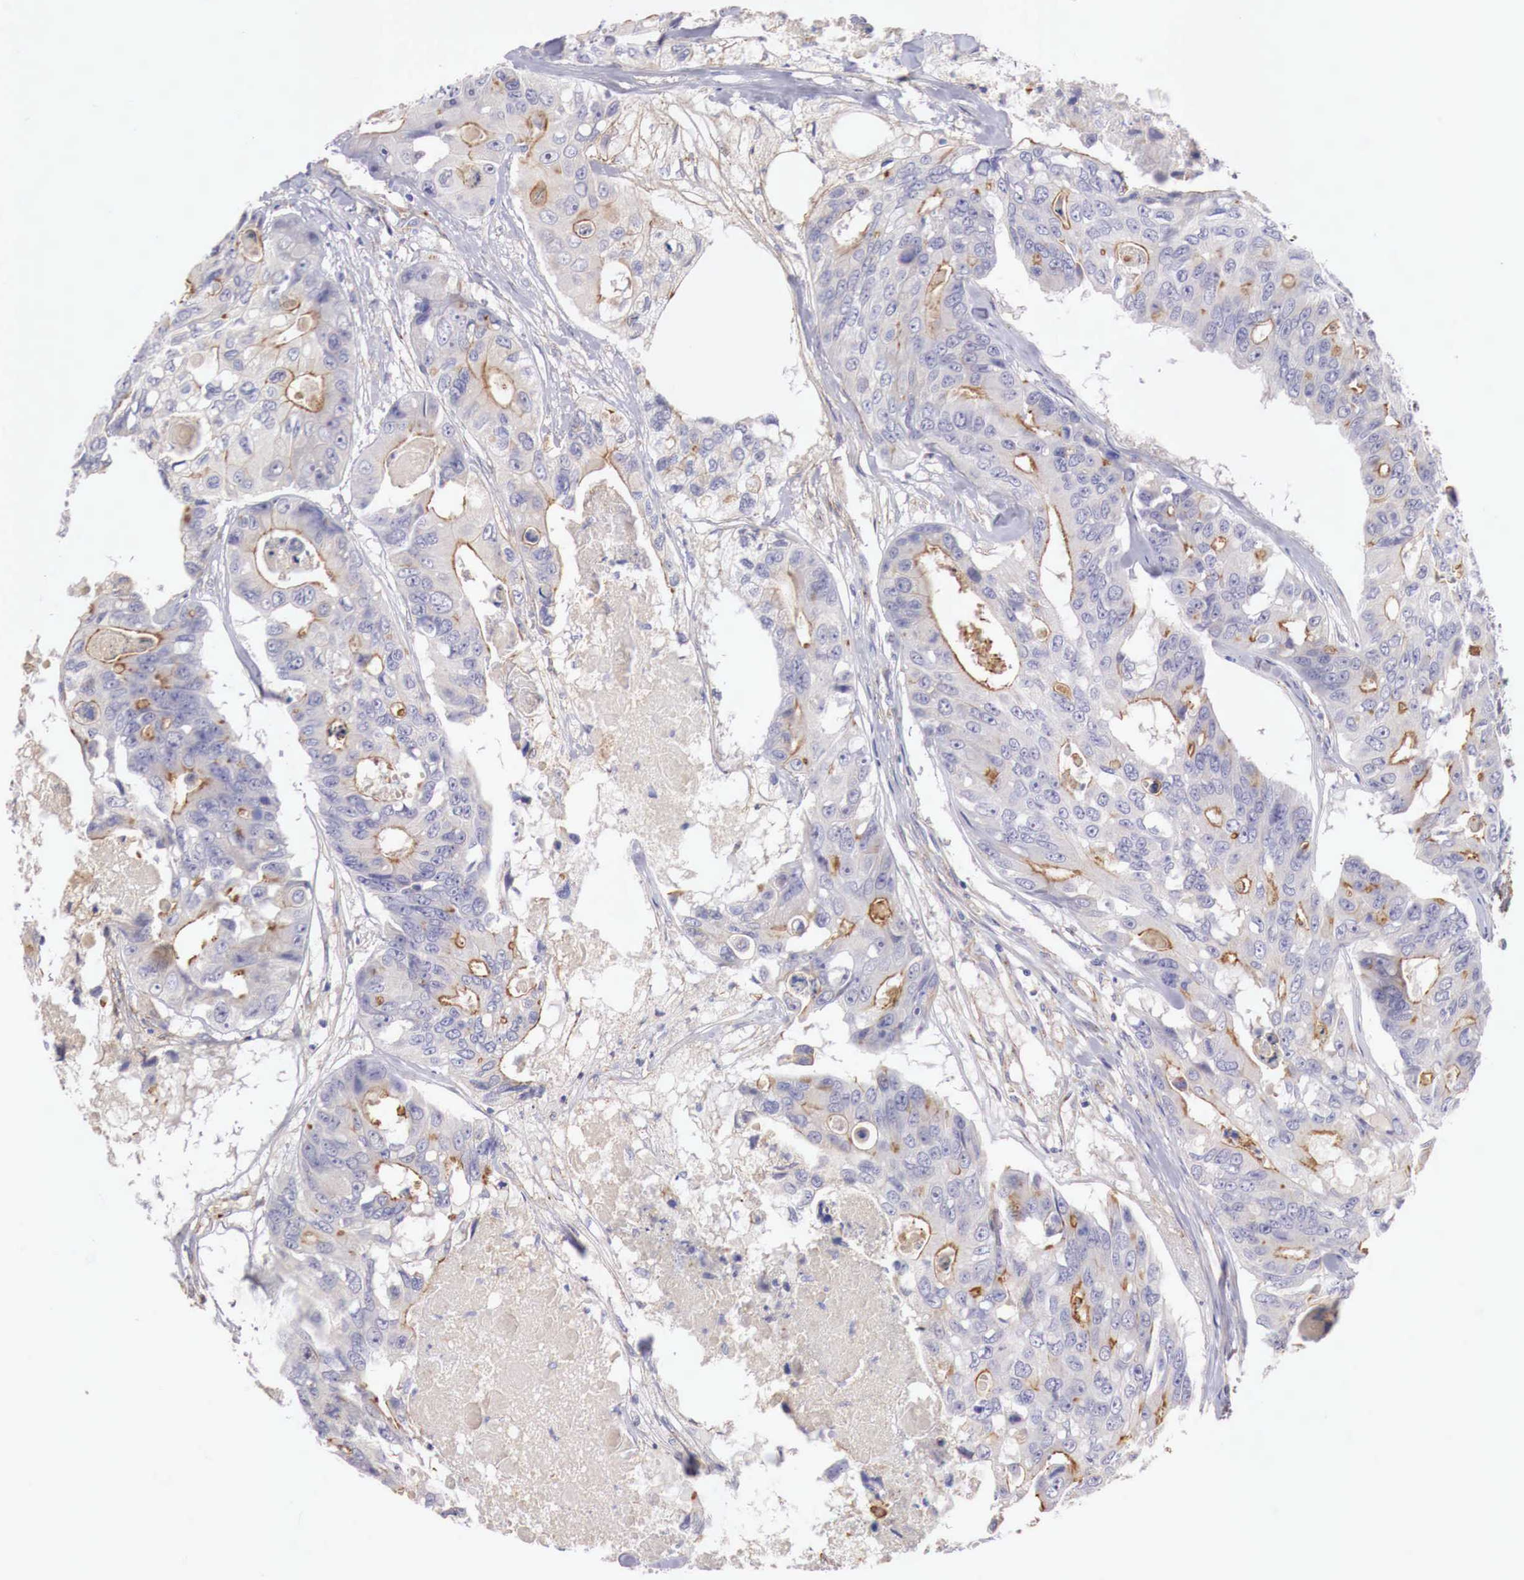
{"staining": {"intensity": "weak", "quantity": "25%-75%", "location": "cytoplasmic/membranous"}, "tissue": "colorectal cancer", "cell_type": "Tumor cells", "image_type": "cancer", "snomed": [{"axis": "morphology", "description": "Adenocarcinoma, NOS"}, {"axis": "topography", "description": "Colon"}], "caption": "Colorectal adenocarcinoma stained for a protein (brown) displays weak cytoplasmic/membranous positive positivity in approximately 25%-75% of tumor cells.", "gene": "KLHDC7B", "patient": {"sex": "female", "age": 86}}